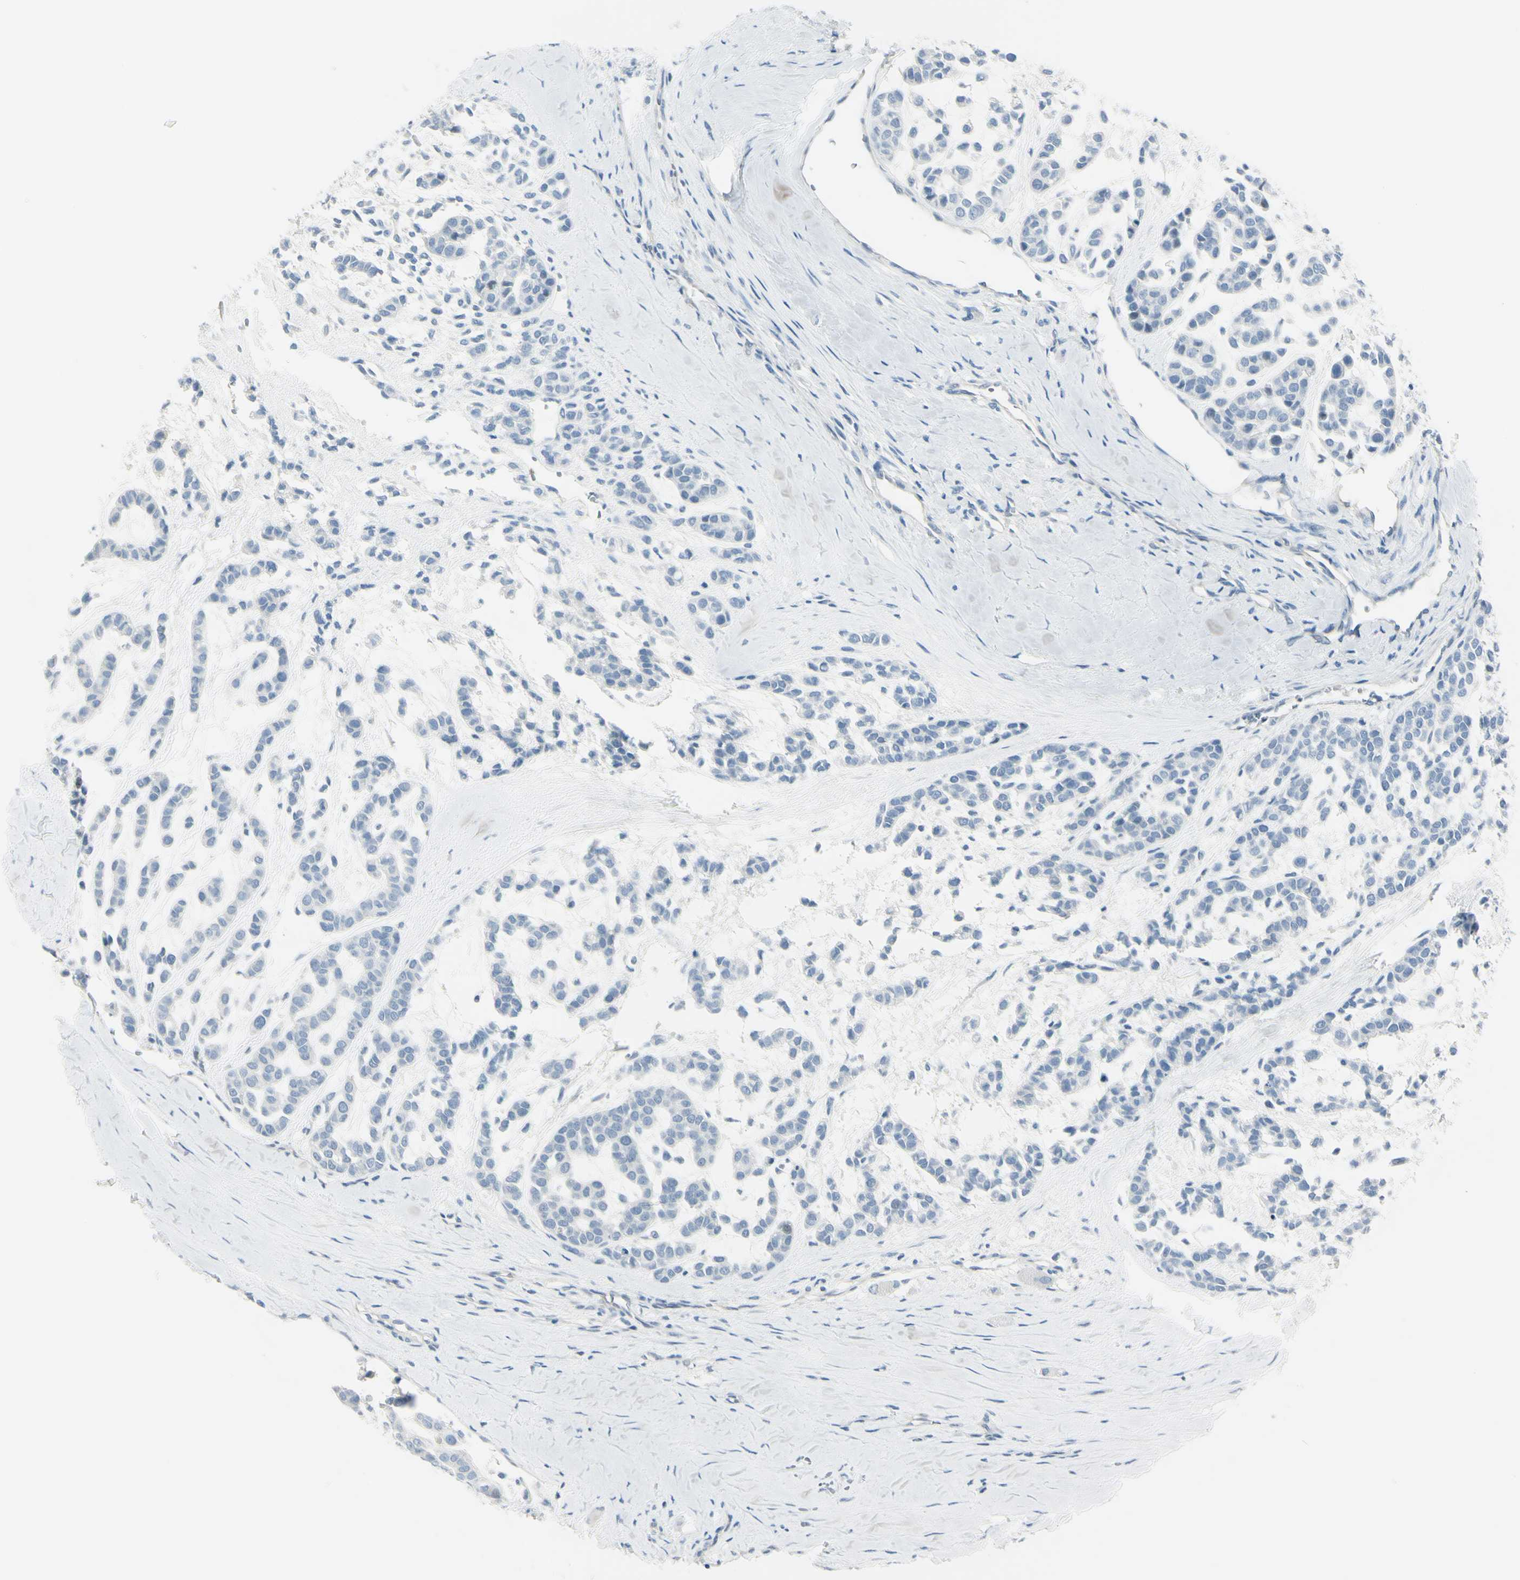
{"staining": {"intensity": "negative", "quantity": "none", "location": "none"}, "tissue": "head and neck cancer", "cell_type": "Tumor cells", "image_type": "cancer", "snomed": [{"axis": "morphology", "description": "Adenocarcinoma, NOS"}, {"axis": "morphology", "description": "Adenoma, NOS"}, {"axis": "topography", "description": "Head-Neck"}], "caption": "A high-resolution photomicrograph shows immunohistochemistry staining of adenocarcinoma (head and neck), which displays no significant positivity in tumor cells. The staining was performed using DAB to visualize the protein expression in brown, while the nuclei were stained in blue with hematoxylin (Magnification: 20x).", "gene": "ASB9", "patient": {"sex": "female", "age": 55}}